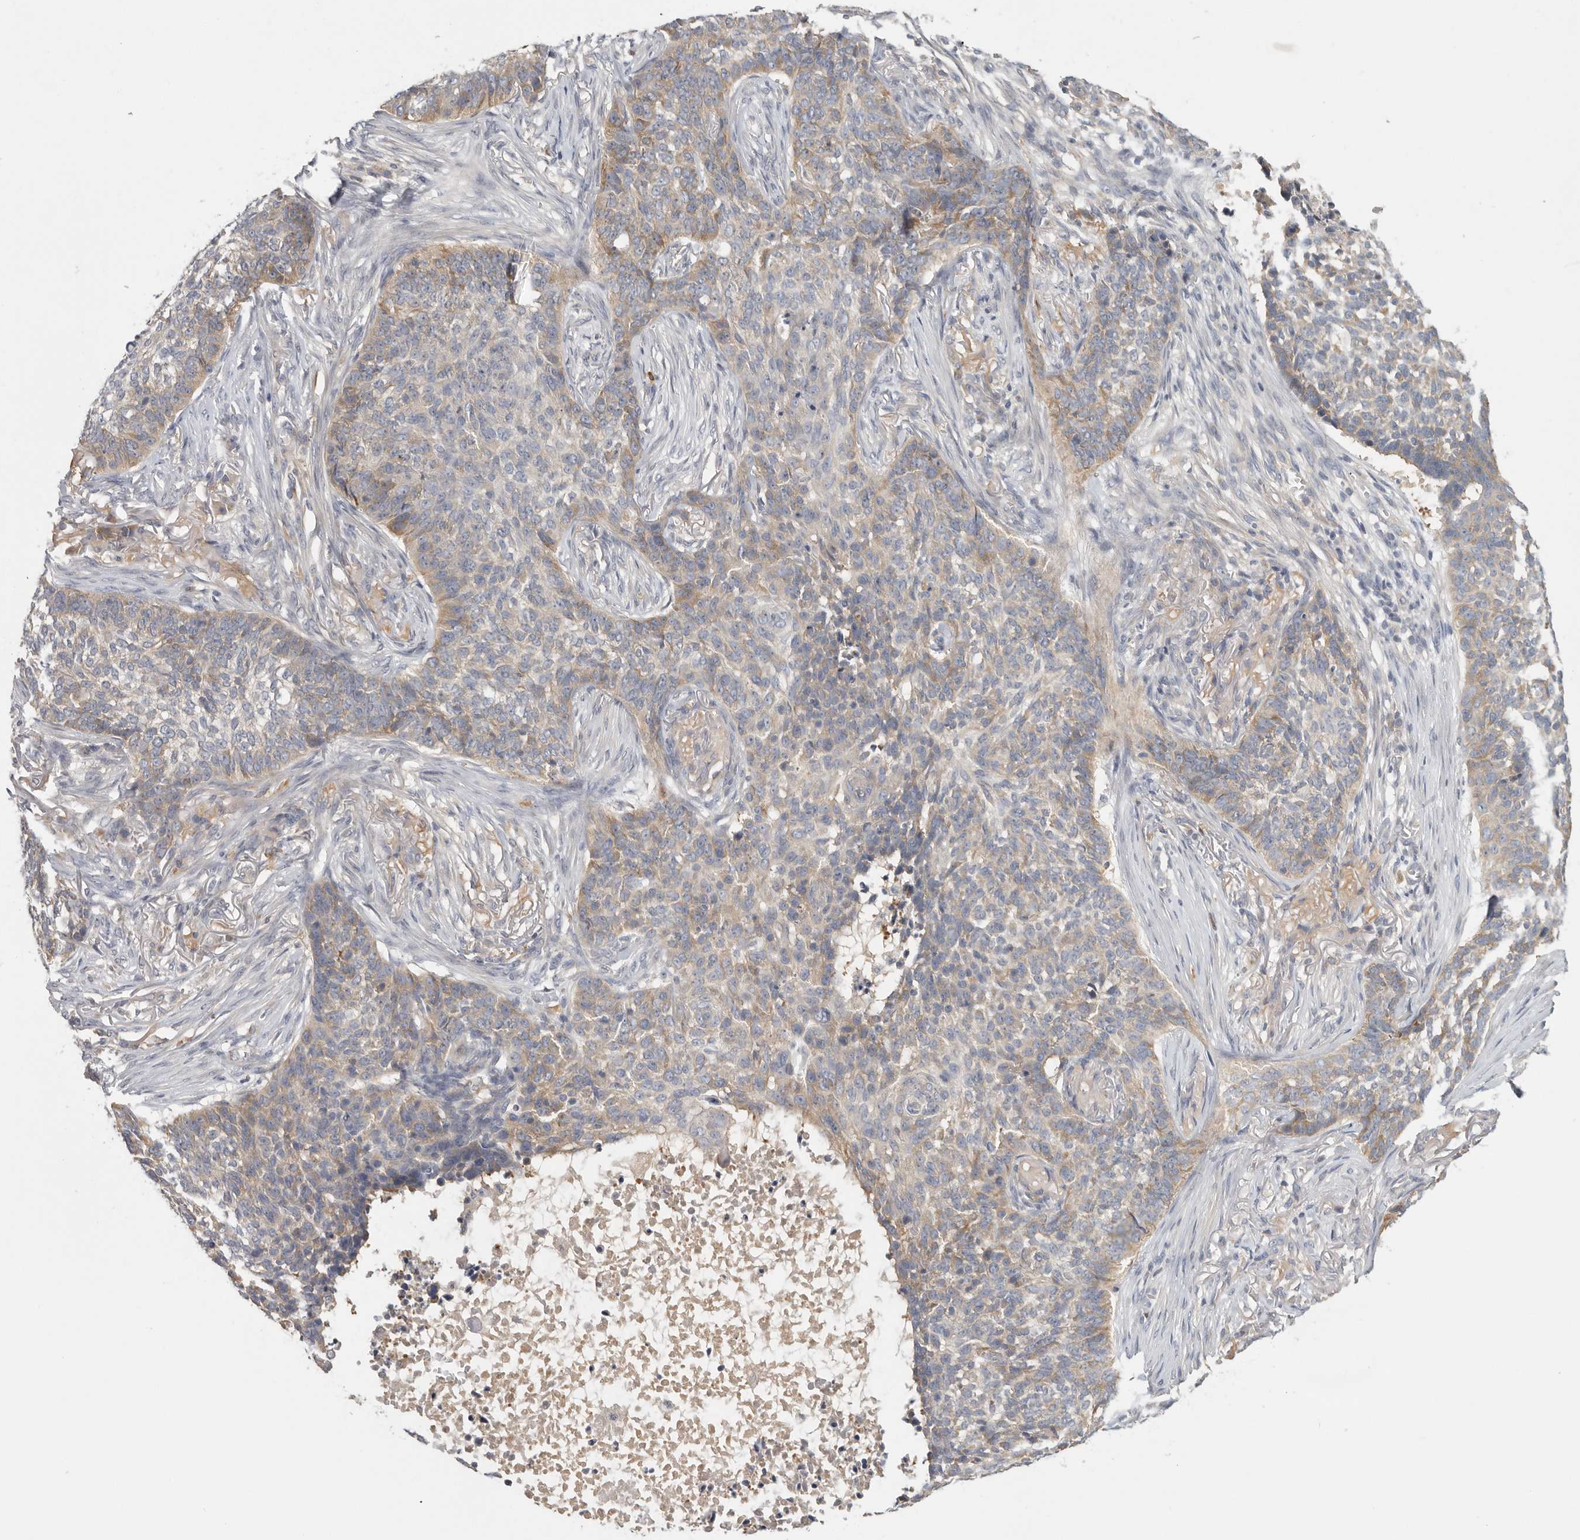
{"staining": {"intensity": "moderate", "quantity": "<25%", "location": "cytoplasmic/membranous"}, "tissue": "skin cancer", "cell_type": "Tumor cells", "image_type": "cancer", "snomed": [{"axis": "morphology", "description": "Basal cell carcinoma"}, {"axis": "topography", "description": "Skin"}], "caption": "Immunohistochemical staining of skin cancer demonstrates low levels of moderate cytoplasmic/membranous protein expression in about <25% of tumor cells. The staining was performed using DAB (3,3'-diaminobenzidine), with brown indicating positive protein expression. Nuclei are stained blue with hematoxylin.", "gene": "CFAP298", "patient": {"sex": "male", "age": 85}}